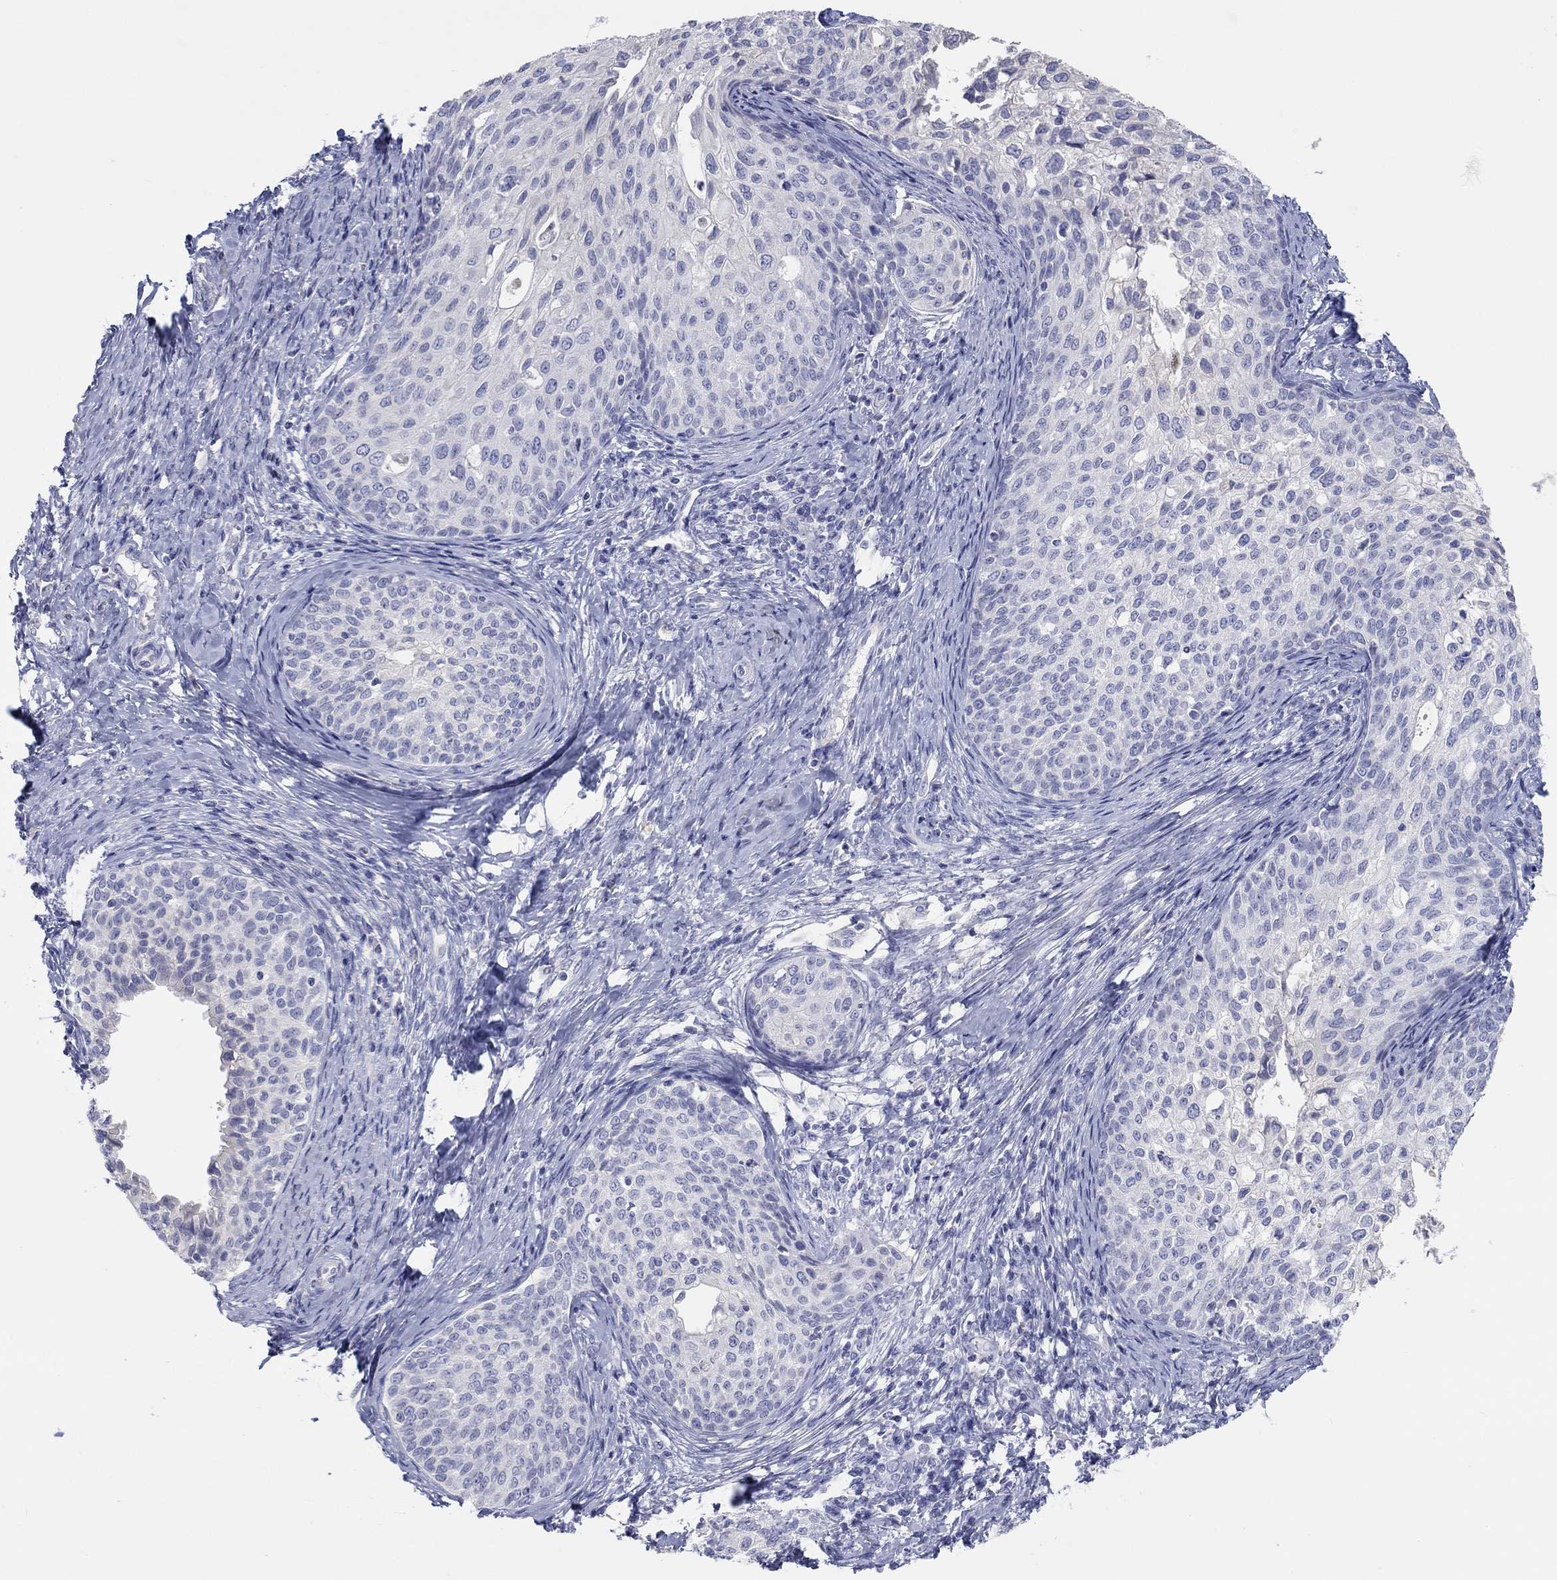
{"staining": {"intensity": "negative", "quantity": "none", "location": "none"}, "tissue": "cervical cancer", "cell_type": "Tumor cells", "image_type": "cancer", "snomed": [{"axis": "morphology", "description": "Squamous cell carcinoma, NOS"}, {"axis": "topography", "description": "Cervix"}], "caption": "DAB (3,3'-diaminobenzidine) immunohistochemical staining of cervical cancer shows no significant positivity in tumor cells.", "gene": "LRRC4C", "patient": {"sex": "female", "age": 51}}